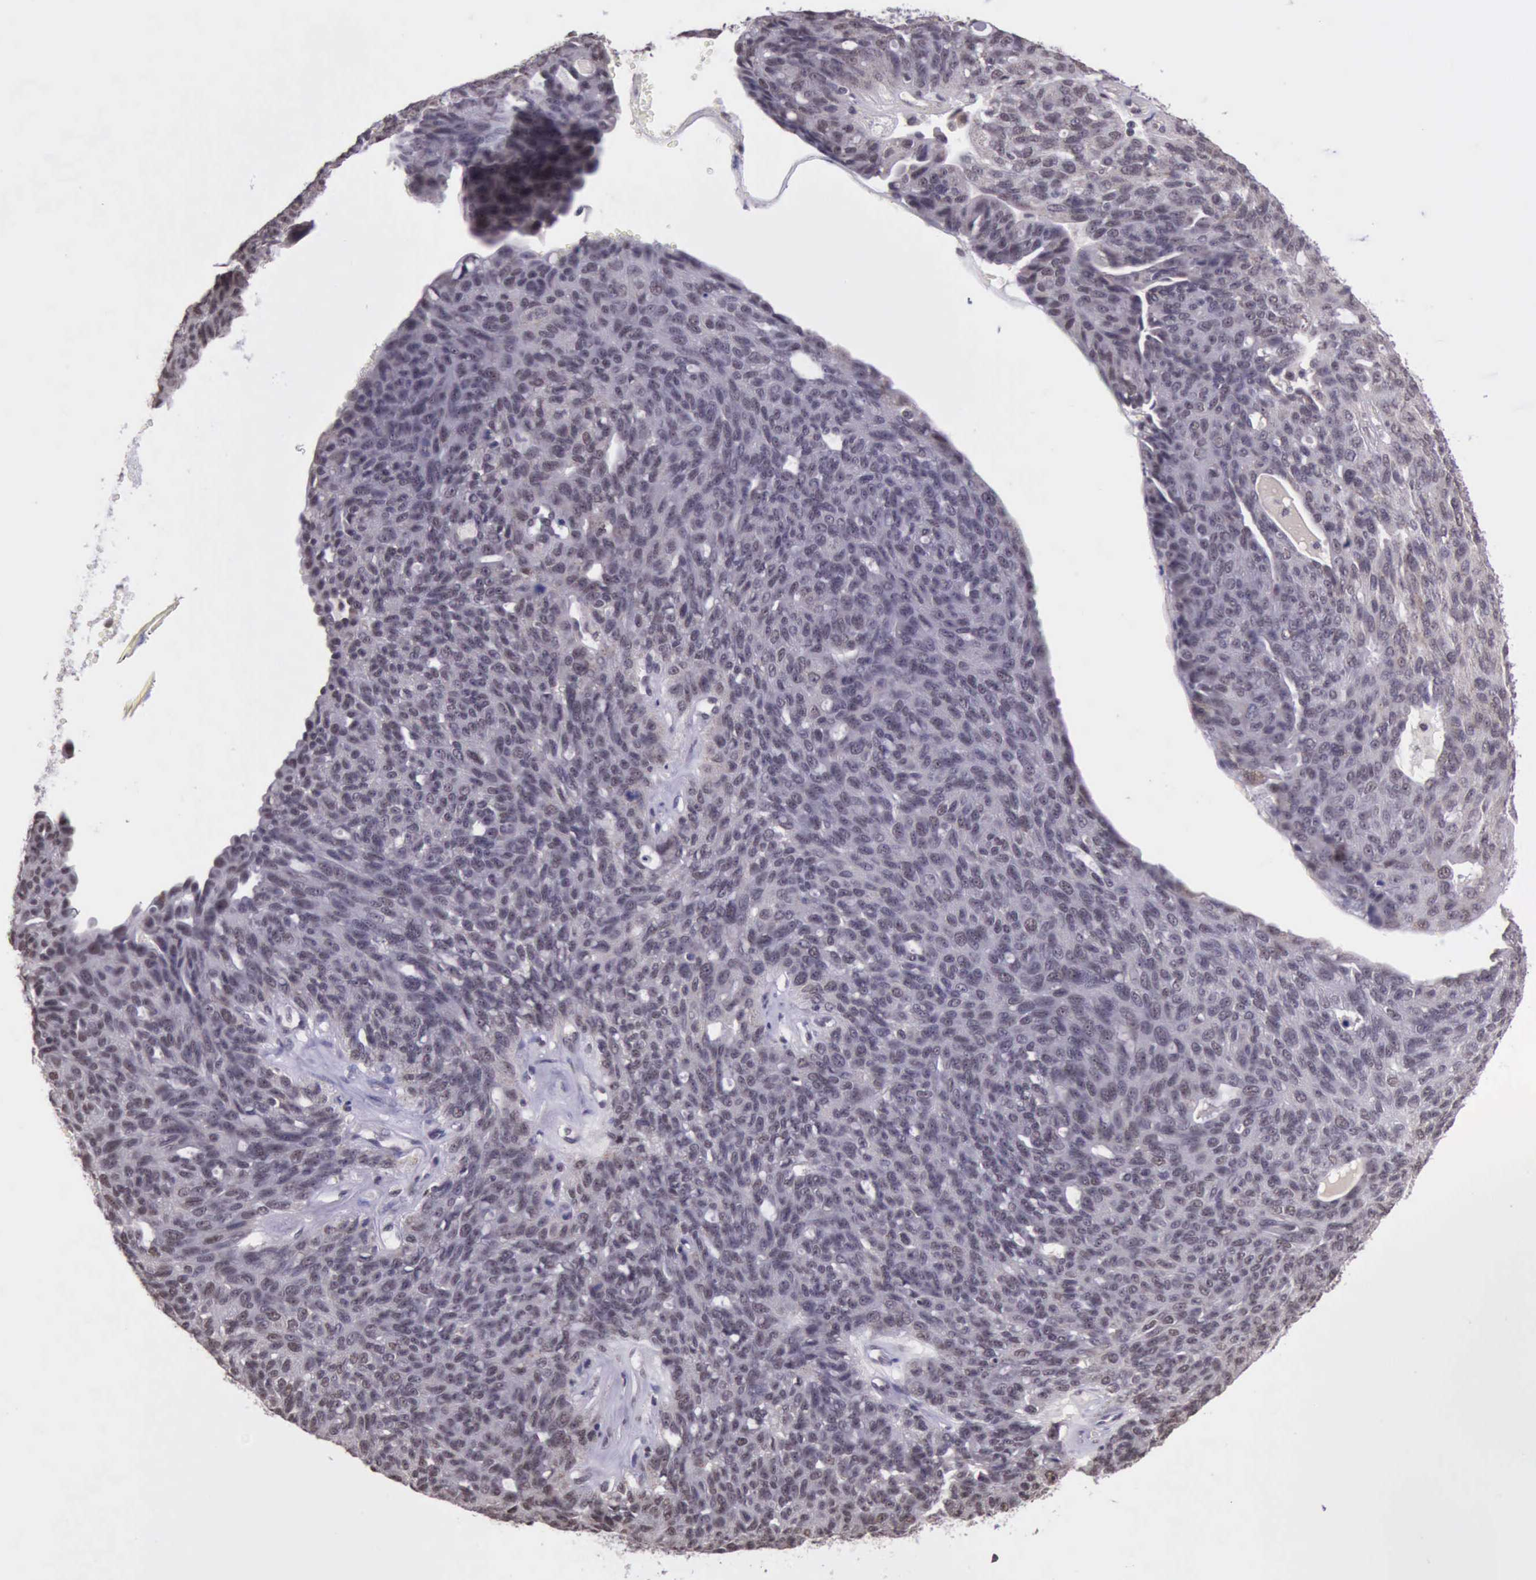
{"staining": {"intensity": "weak", "quantity": ">75%", "location": "nuclear"}, "tissue": "ovarian cancer", "cell_type": "Tumor cells", "image_type": "cancer", "snomed": [{"axis": "morphology", "description": "Carcinoma, endometroid"}, {"axis": "topography", "description": "Ovary"}], "caption": "This is a micrograph of IHC staining of ovarian cancer, which shows weak expression in the nuclear of tumor cells.", "gene": "PRPF39", "patient": {"sex": "female", "age": 60}}